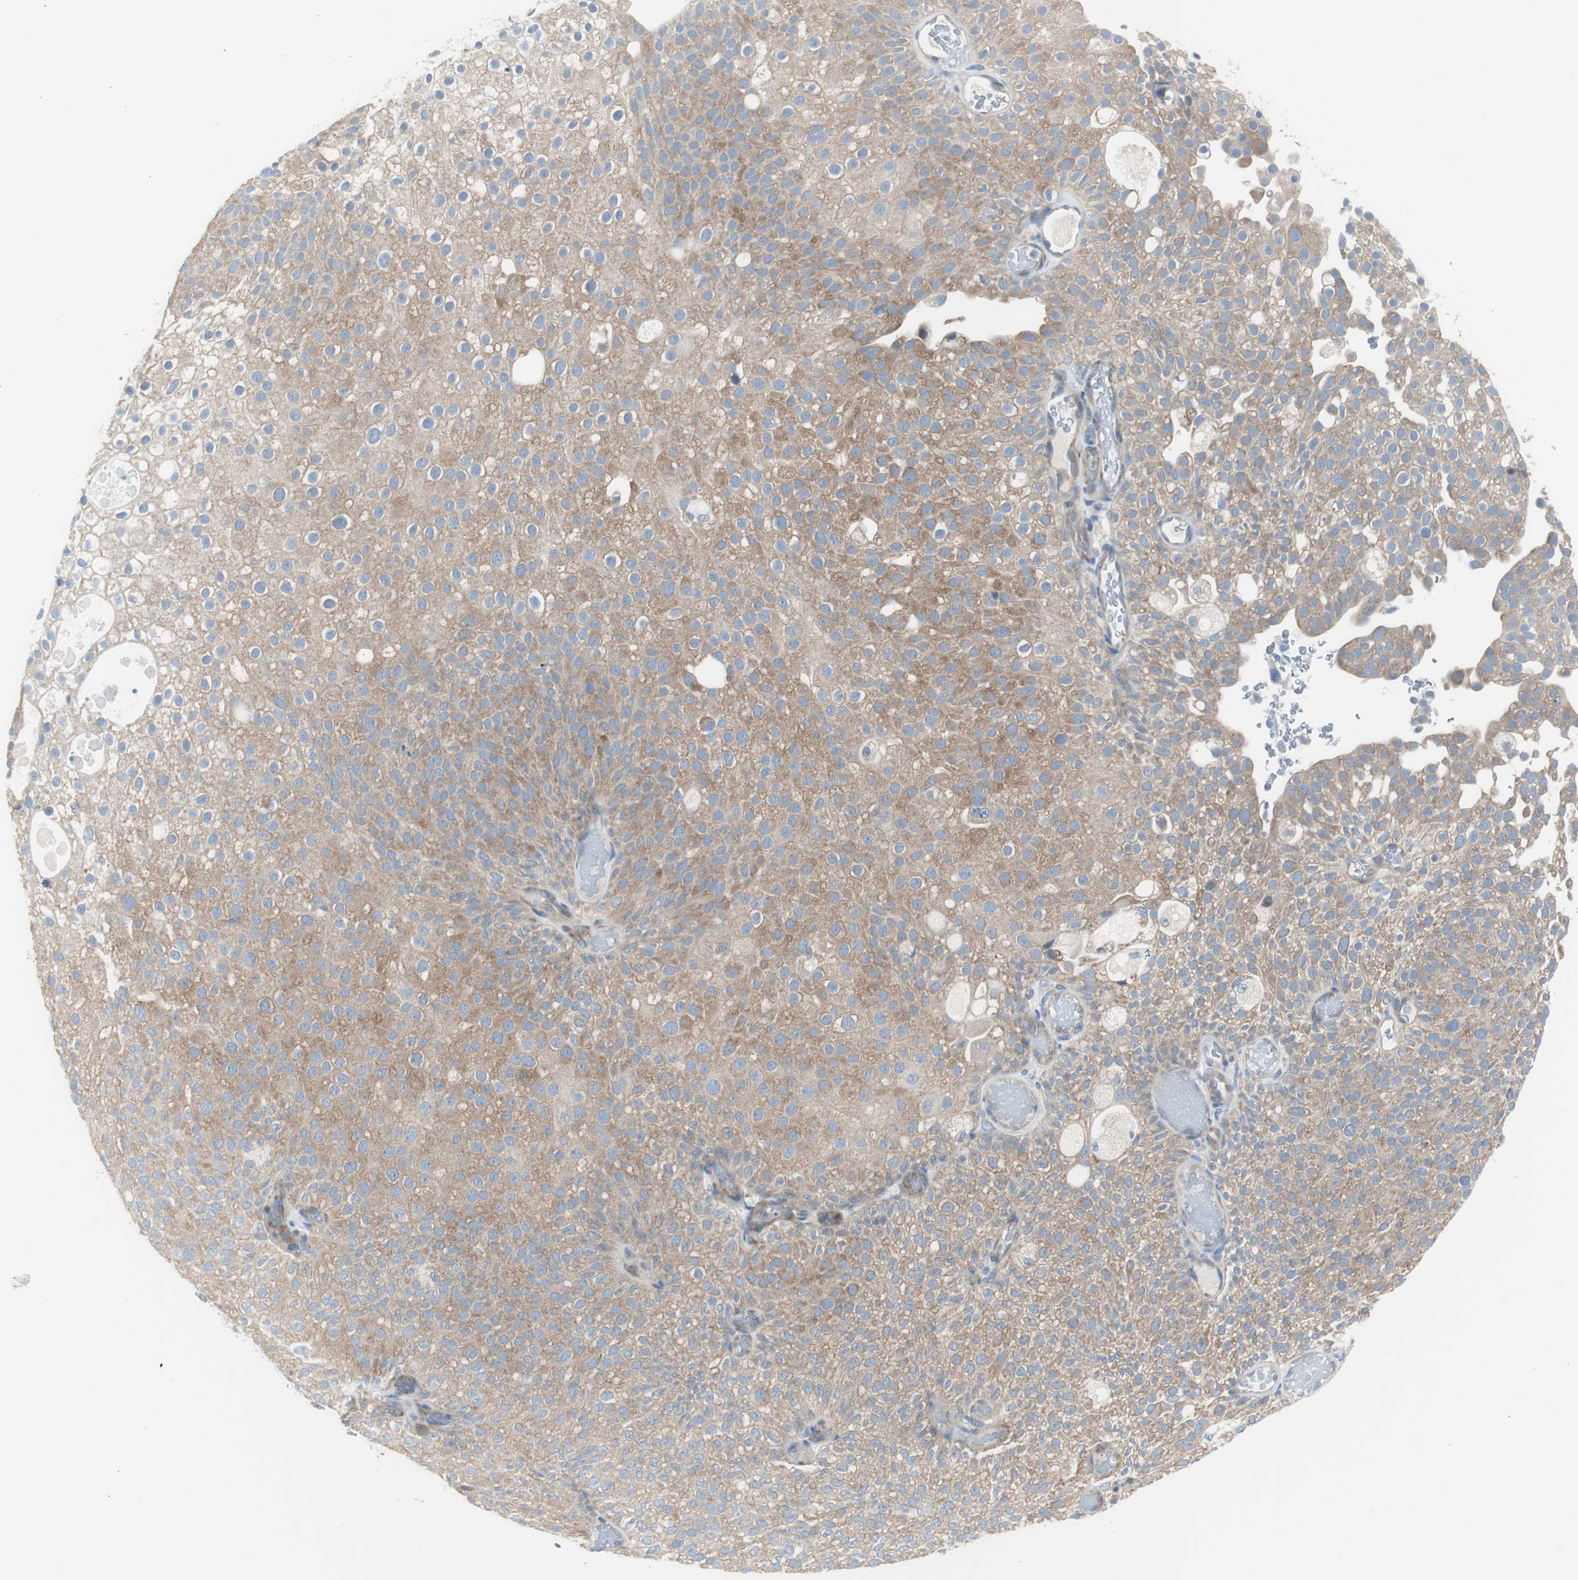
{"staining": {"intensity": "moderate", "quantity": ">75%", "location": "cytoplasmic/membranous"}, "tissue": "urothelial cancer", "cell_type": "Tumor cells", "image_type": "cancer", "snomed": [{"axis": "morphology", "description": "Urothelial carcinoma, Low grade"}, {"axis": "topography", "description": "Urinary bladder"}], "caption": "Immunohistochemical staining of urothelial cancer demonstrates medium levels of moderate cytoplasmic/membranous expression in approximately >75% of tumor cells.", "gene": "RPS12", "patient": {"sex": "male", "age": 78}}